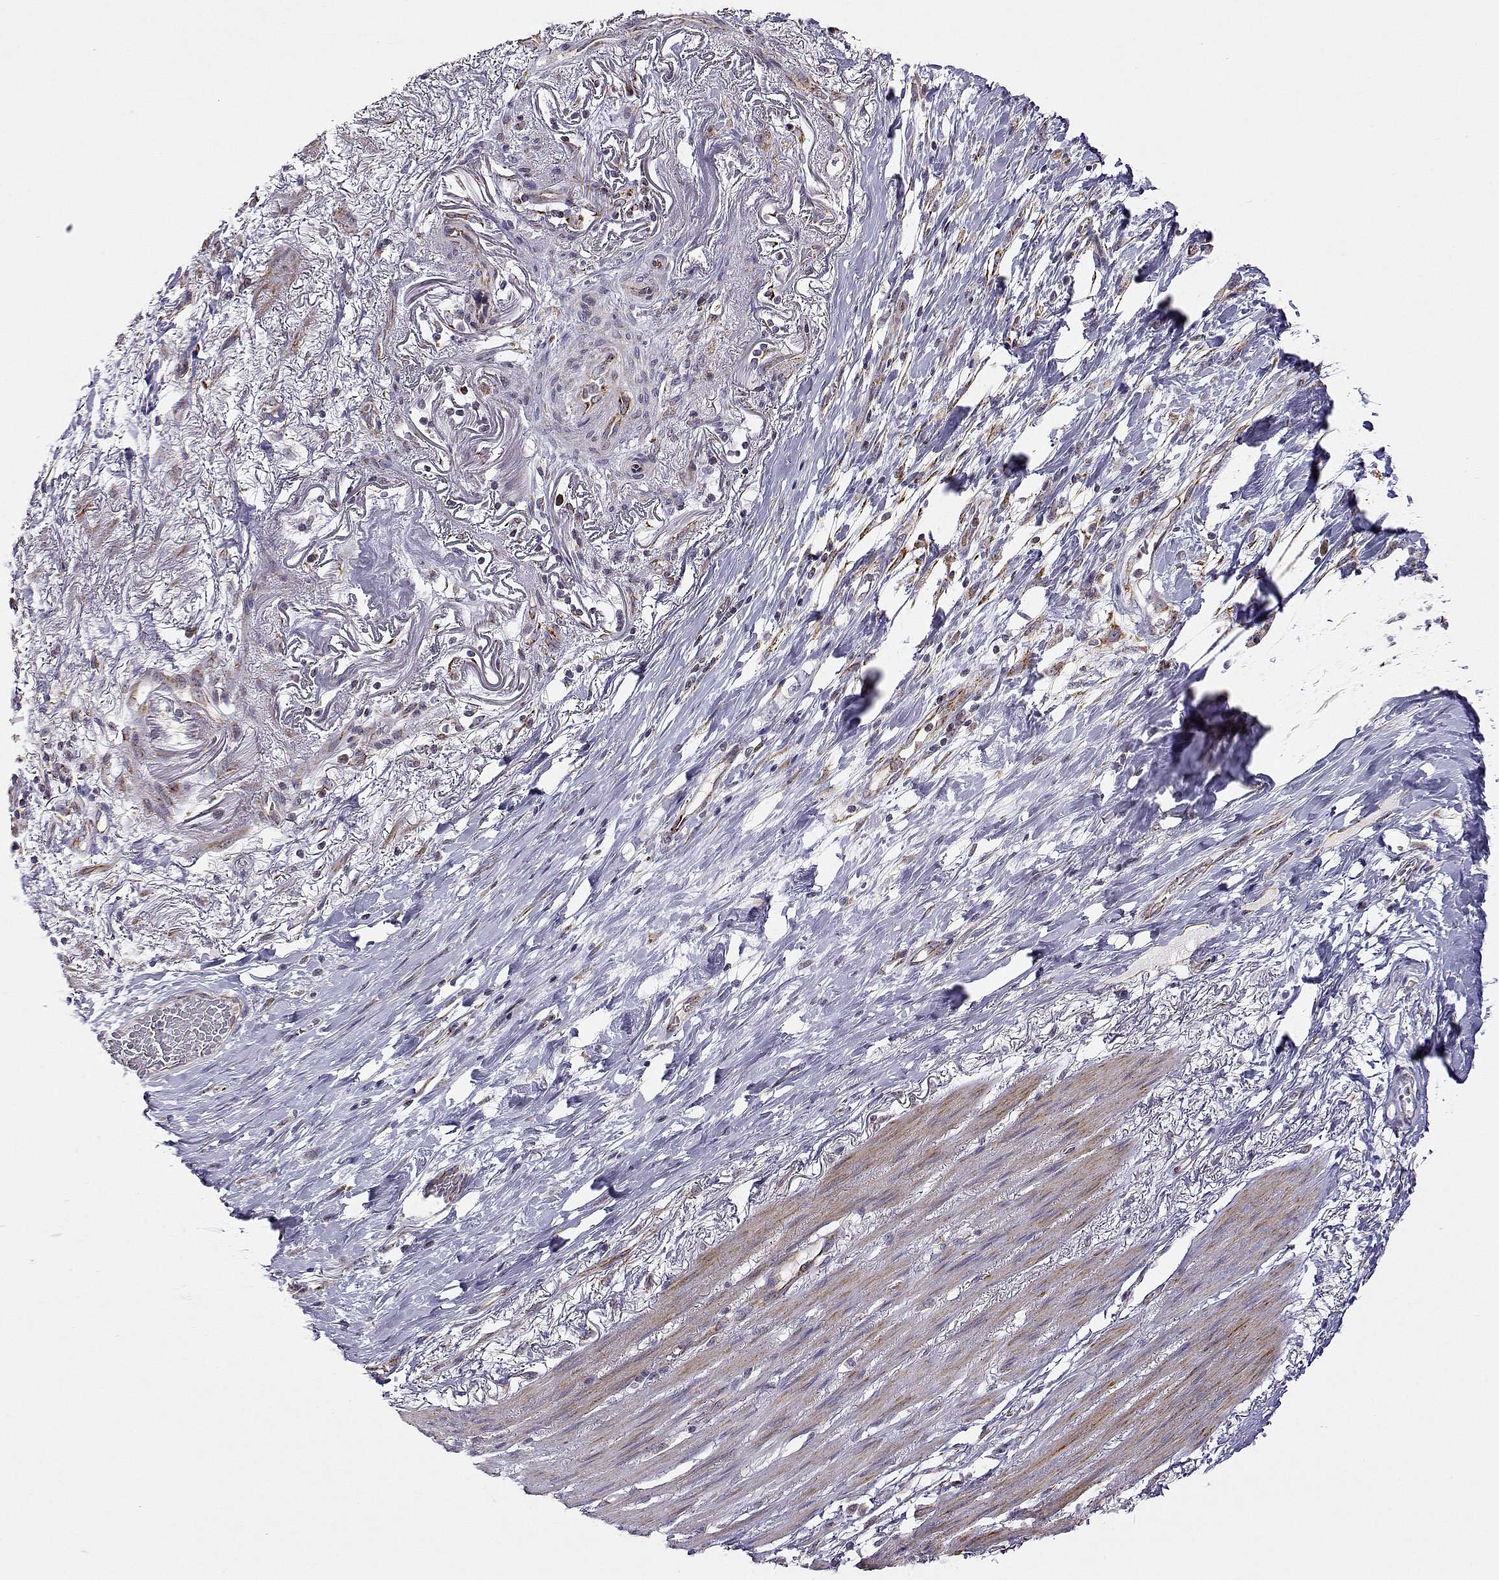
{"staining": {"intensity": "weak", "quantity": "25%-75%", "location": "cytoplasmic/membranous"}, "tissue": "stomach cancer", "cell_type": "Tumor cells", "image_type": "cancer", "snomed": [{"axis": "morphology", "description": "Adenocarcinoma, NOS"}, {"axis": "topography", "description": "Stomach"}], "caption": "Human stomach cancer (adenocarcinoma) stained with a brown dye reveals weak cytoplasmic/membranous positive positivity in about 25%-75% of tumor cells.", "gene": "EXOG", "patient": {"sex": "female", "age": 84}}